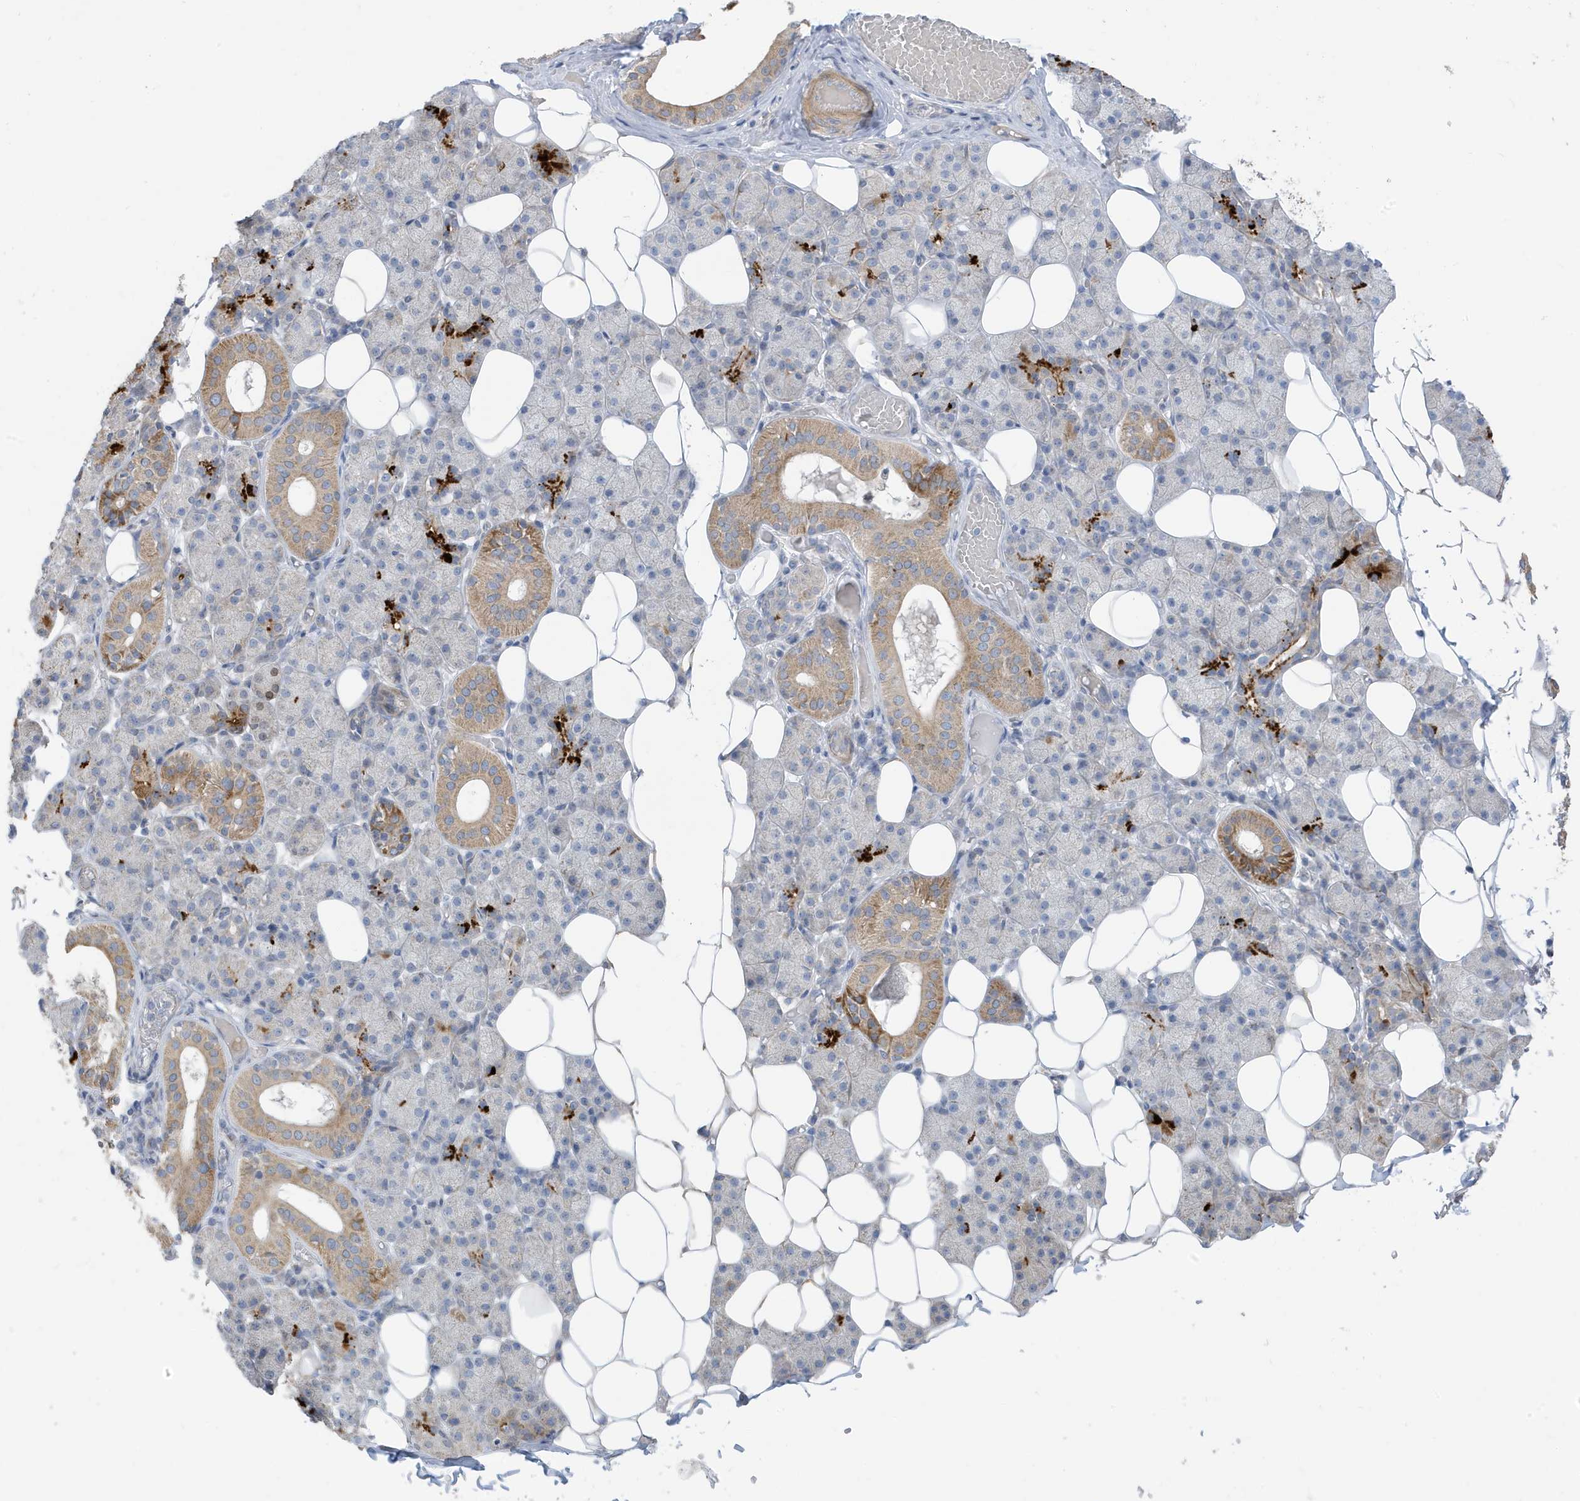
{"staining": {"intensity": "strong", "quantity": "<25%", "location": "cytoplasmic/membranous"}, "tissue": "salivary gland", "cell_type": "Glandular cells", "image_type": "normal", "snomed": [{"axis": "morphology", "description": "Normal tissue, NOS"}, {"axis": "topography", "description": "Salivary gland"}], "caption": "Glandular cells exhibit medium levels of strong cytoplasmic/membranous expression in approximately <25% of cells in unremarkable salivary gland. (brown staining indicates protein expression, while blue staining denotes nuclei).", "gene": "ATP13A5", "patient": {"sex": "female", "age": 33}}